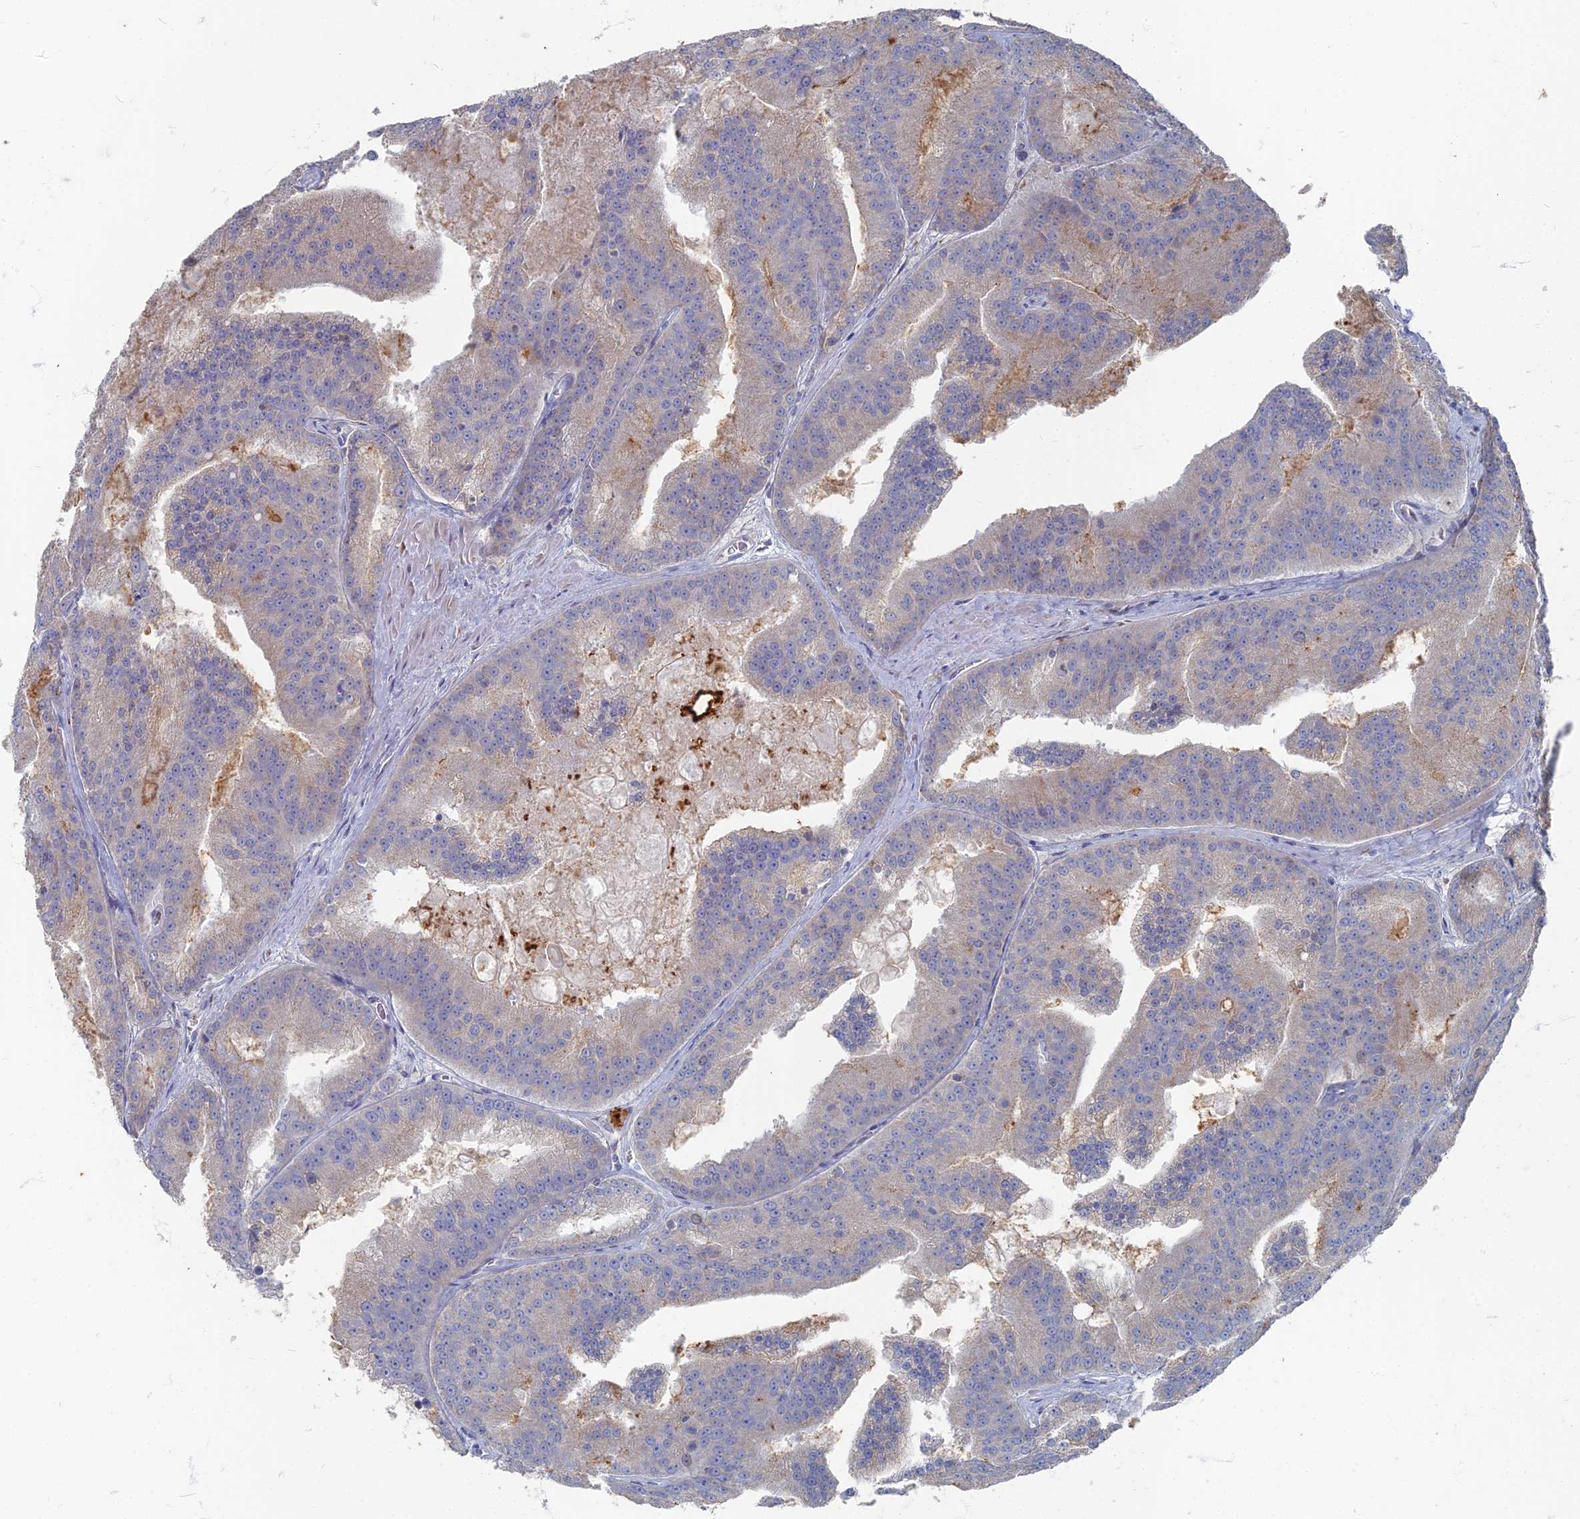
{"staining": {"intensity": "negative", "quantity": "none", "location": "none"}, "tissue": "prostate cancer", "cell_type": "Tumor cells", "image_type": "cancer", "snomed": [{"axis": "morphology", "description": "Adenocarcinoma, High grade"}, {"axis": "topography", "description": "Prostate"}], "caption": "There is no significant staining in tumor cells of prostate high-grade adenocarcinoma.", "gene": "TMEM128", "patient": {"sex": "male", "age": 61}}